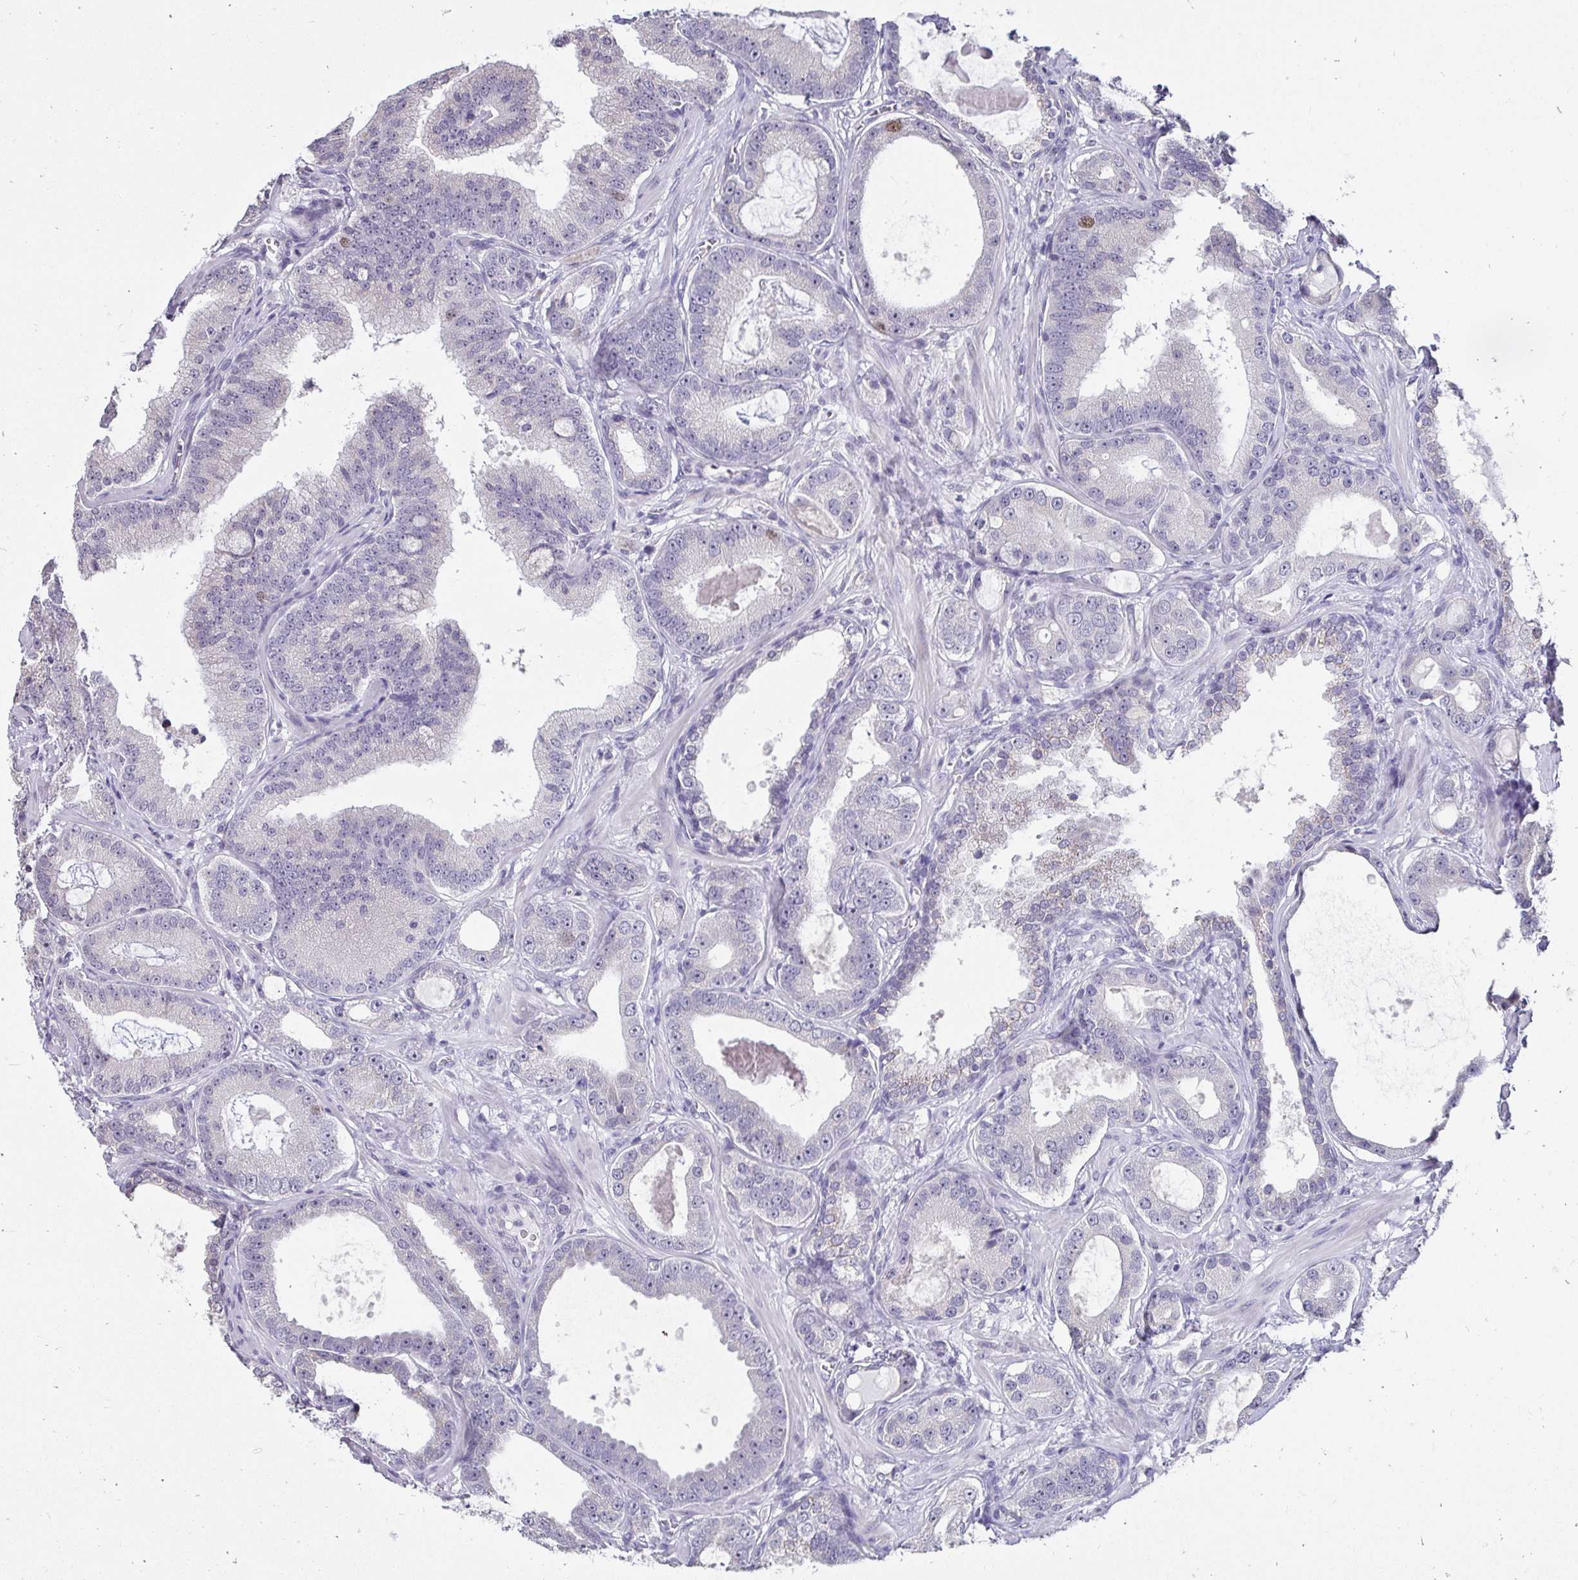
{"staining": {"intensity": "moderate", "quantity": "<25%", "location": "nuclear"}, "tissue": "prostate cancer", "cell_type": "Tumor cells", "image_type": "cancer", "snomed": [{"axis": "morphology", "description": "Adenocarcinoma, High grade"}, {"axis": "topography", "description": "Prostate"}], "caption": "Immunohistochemical staining of high-grade adenocarcinoma (prostate) shows low levels of moderate nuclear expression in about <25% of tumor cells.", "gene": "ANLN", "patient": {"sex": "male", "age": 65}}